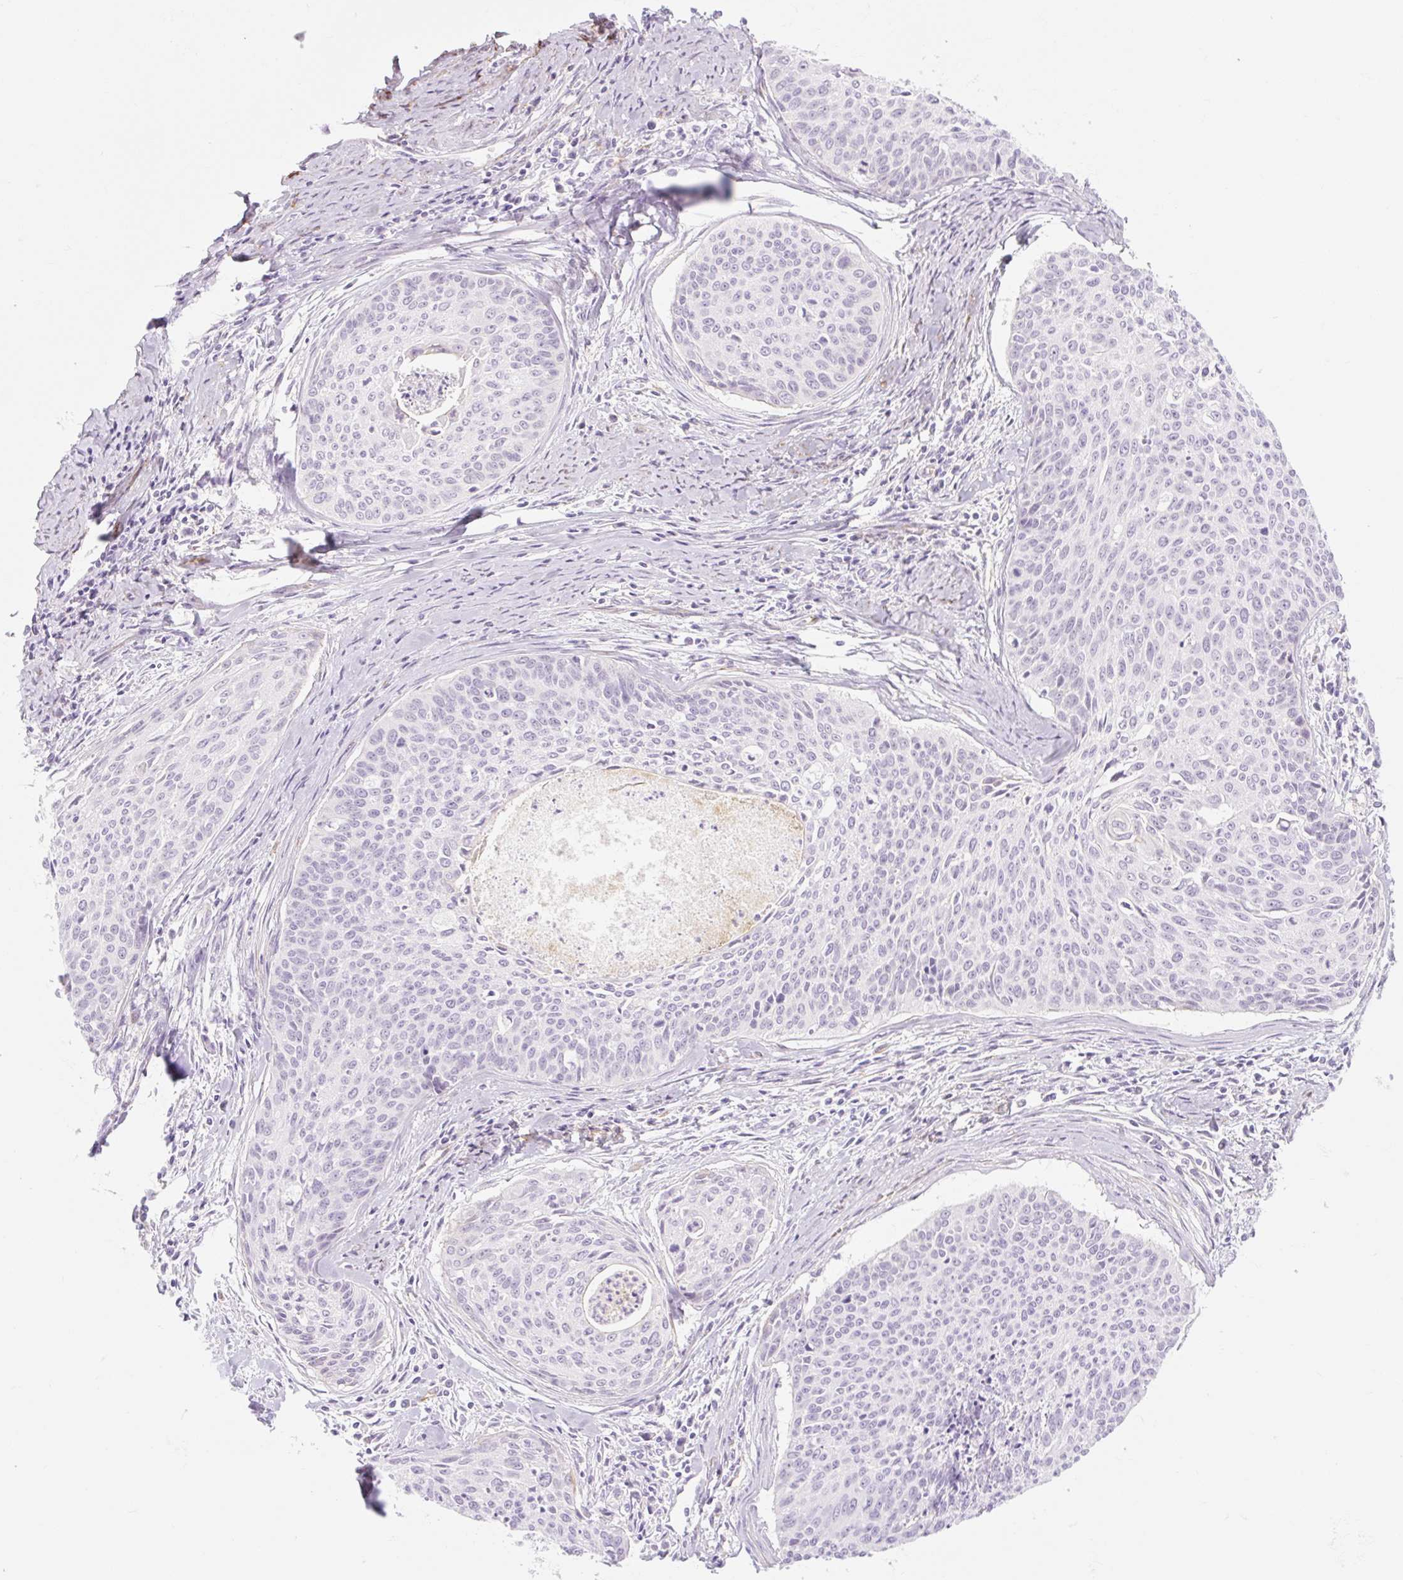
{"staining": {"intensity": "negative", "quantity": "none", "location": "none"}, "tissue": "cervical cancer", "cell_type": "Tumor cells", "image_type": "cancer", "snomed": [{"axis": "morphology", "description": "Squamous cell carcinoma, NOS"}, {"axis": "topography", "description": "Cervix"}], "caption": "Cervical squamous cell carcinoma was stained to show a protein in brown. There is no significant positivity in tumor cells.", "gene": "TAF1L", "patient": {"sex": "female", "age": 55}}